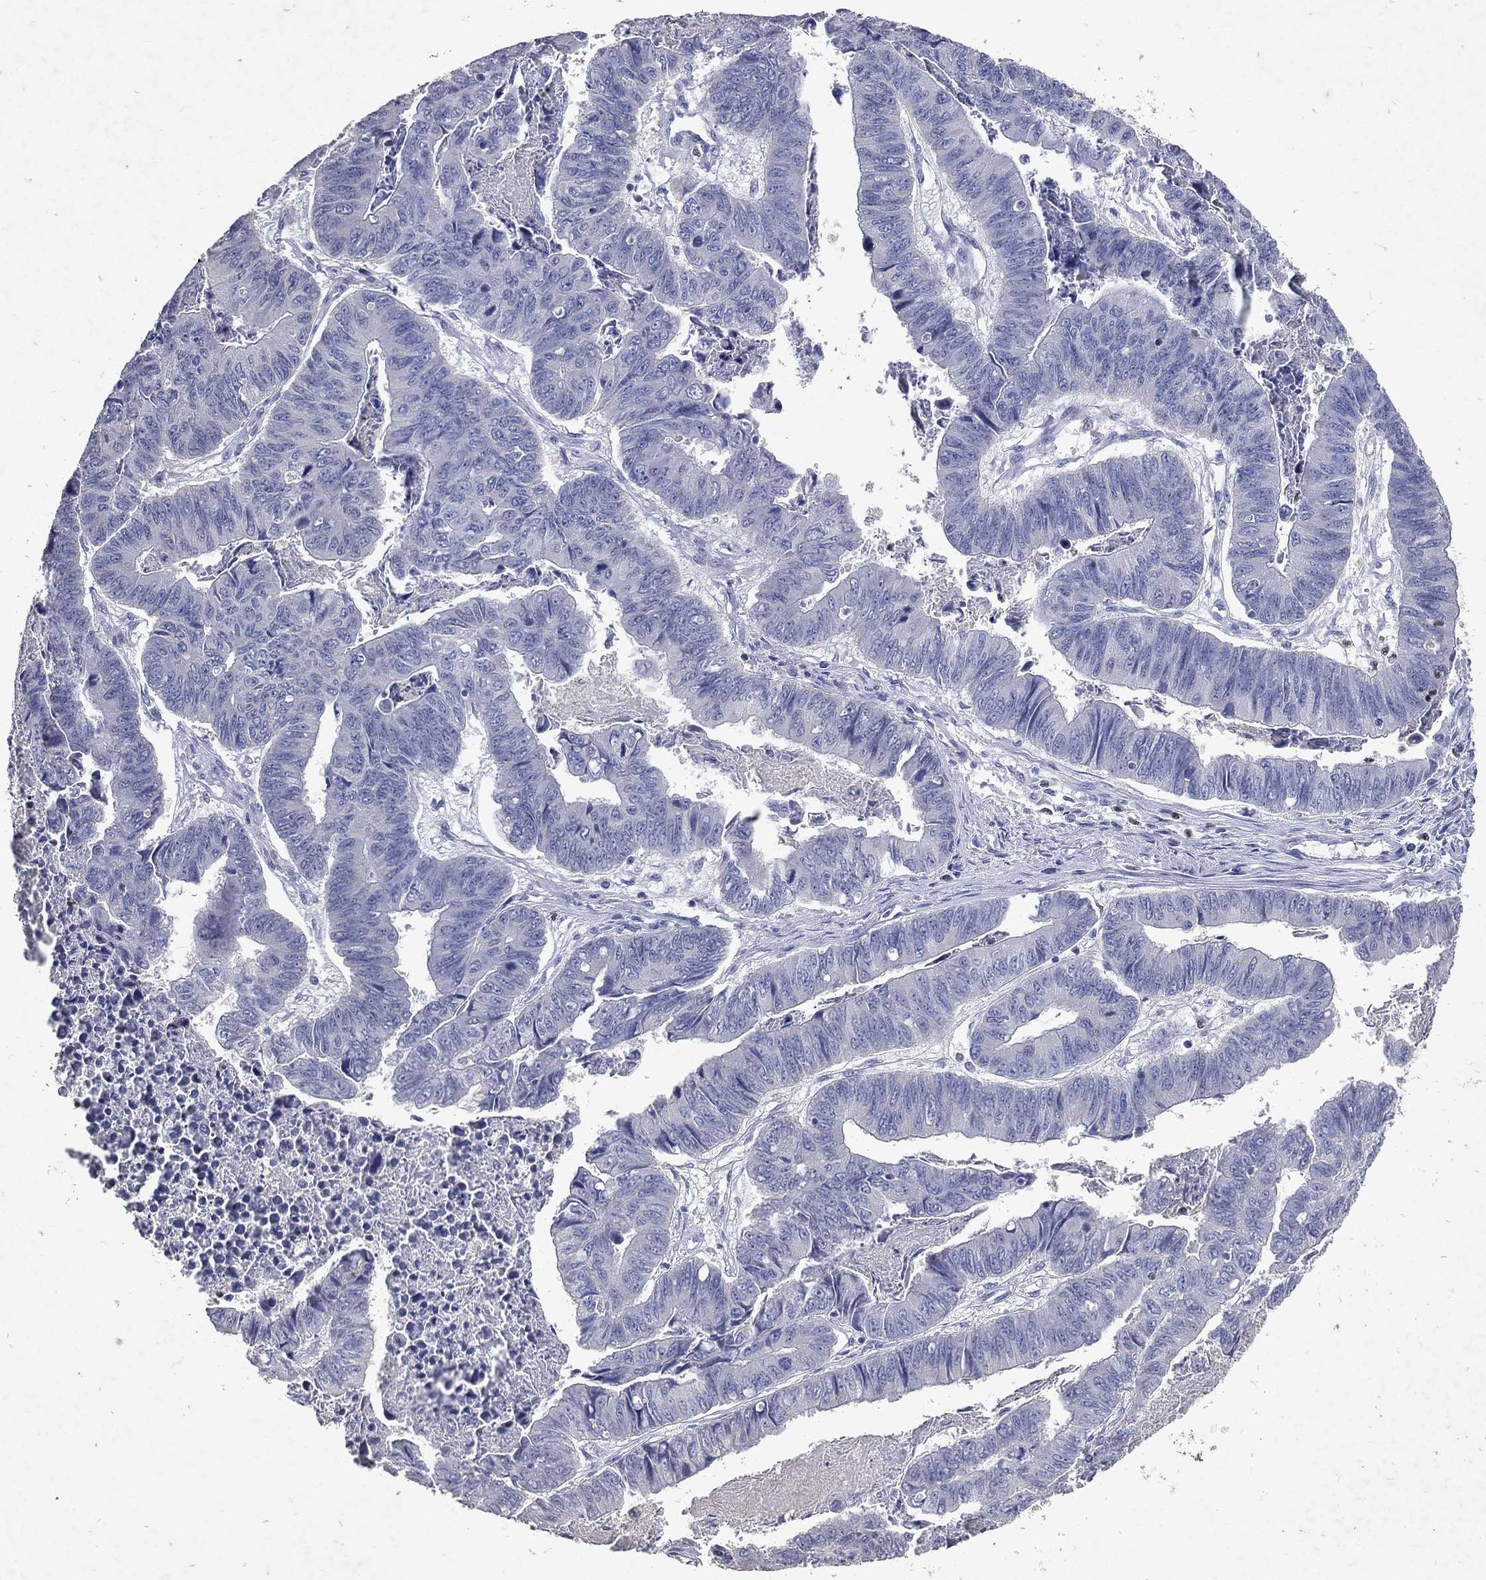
{"staining": {"intensity": "negative", "quantity": "none", "location": "none"}, "tissue": "stomach cancer", "cell_type": "Tumor cells", "image_type": "cancer", "snomed": [{"axis": "morphology", "description": "Adenocarcinoma, NOS"}, {"axis": "topography", "description": "Stomach, lower"}], "caption": "Tumor cells show no significant expression in stomach cancer (adenocarcinoma).", "gene": "SLC34A2", "patient": {"sex": "male", "age": 77}}